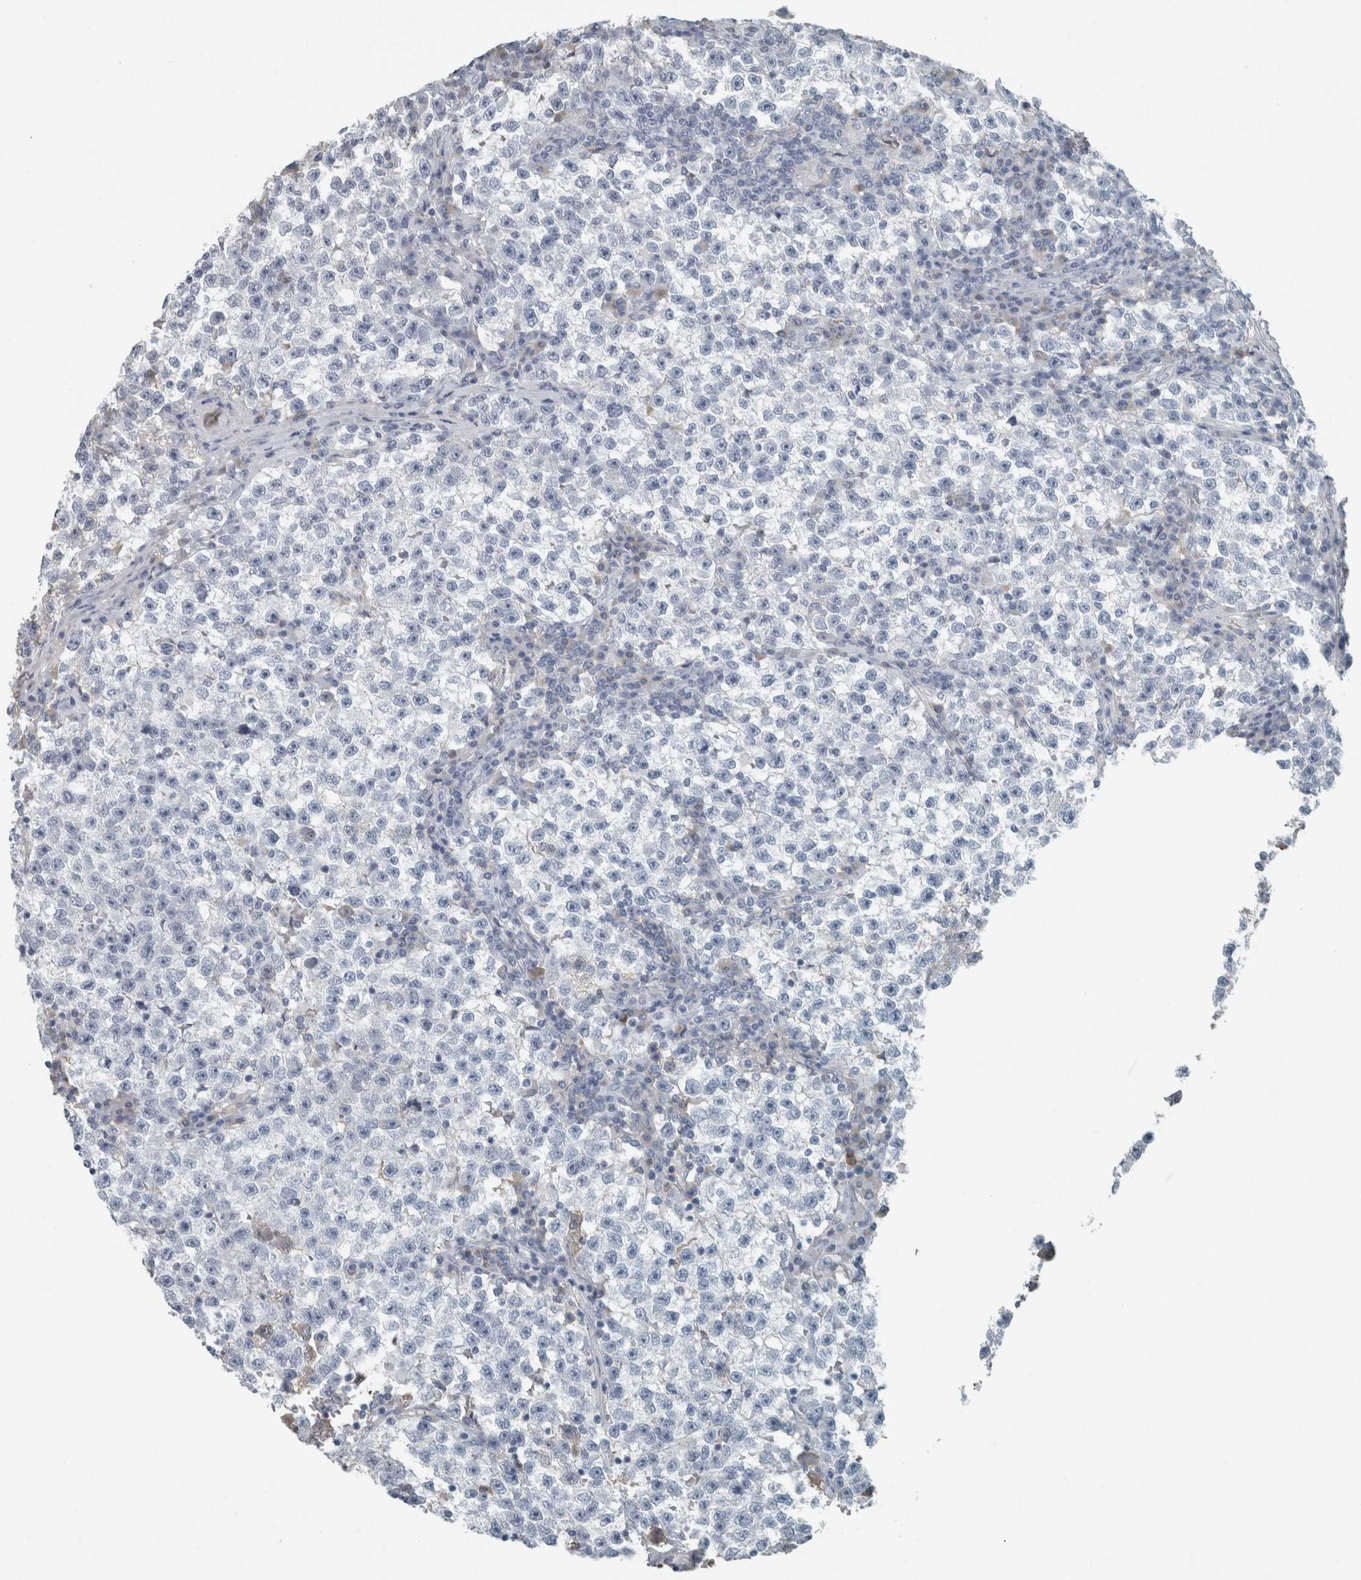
{"staining": {"intensity": "negative", "quantity": "none", "location": "none"}, "tissue": "testis cancer", "cell_type": "Tumor cells", "image_type": "cancer", "snomed": [{"axis": "morphology", "description": "Seminoma, NOS"}, {"axis": "topography", "description": "Testis"}], "caption": "This is an immunohistochemistry photomicrograph of seminoma (testis). There is no staining in tumor cells.", "gene": "CHL1", "patient": {"sex": "male", "age": 22}}